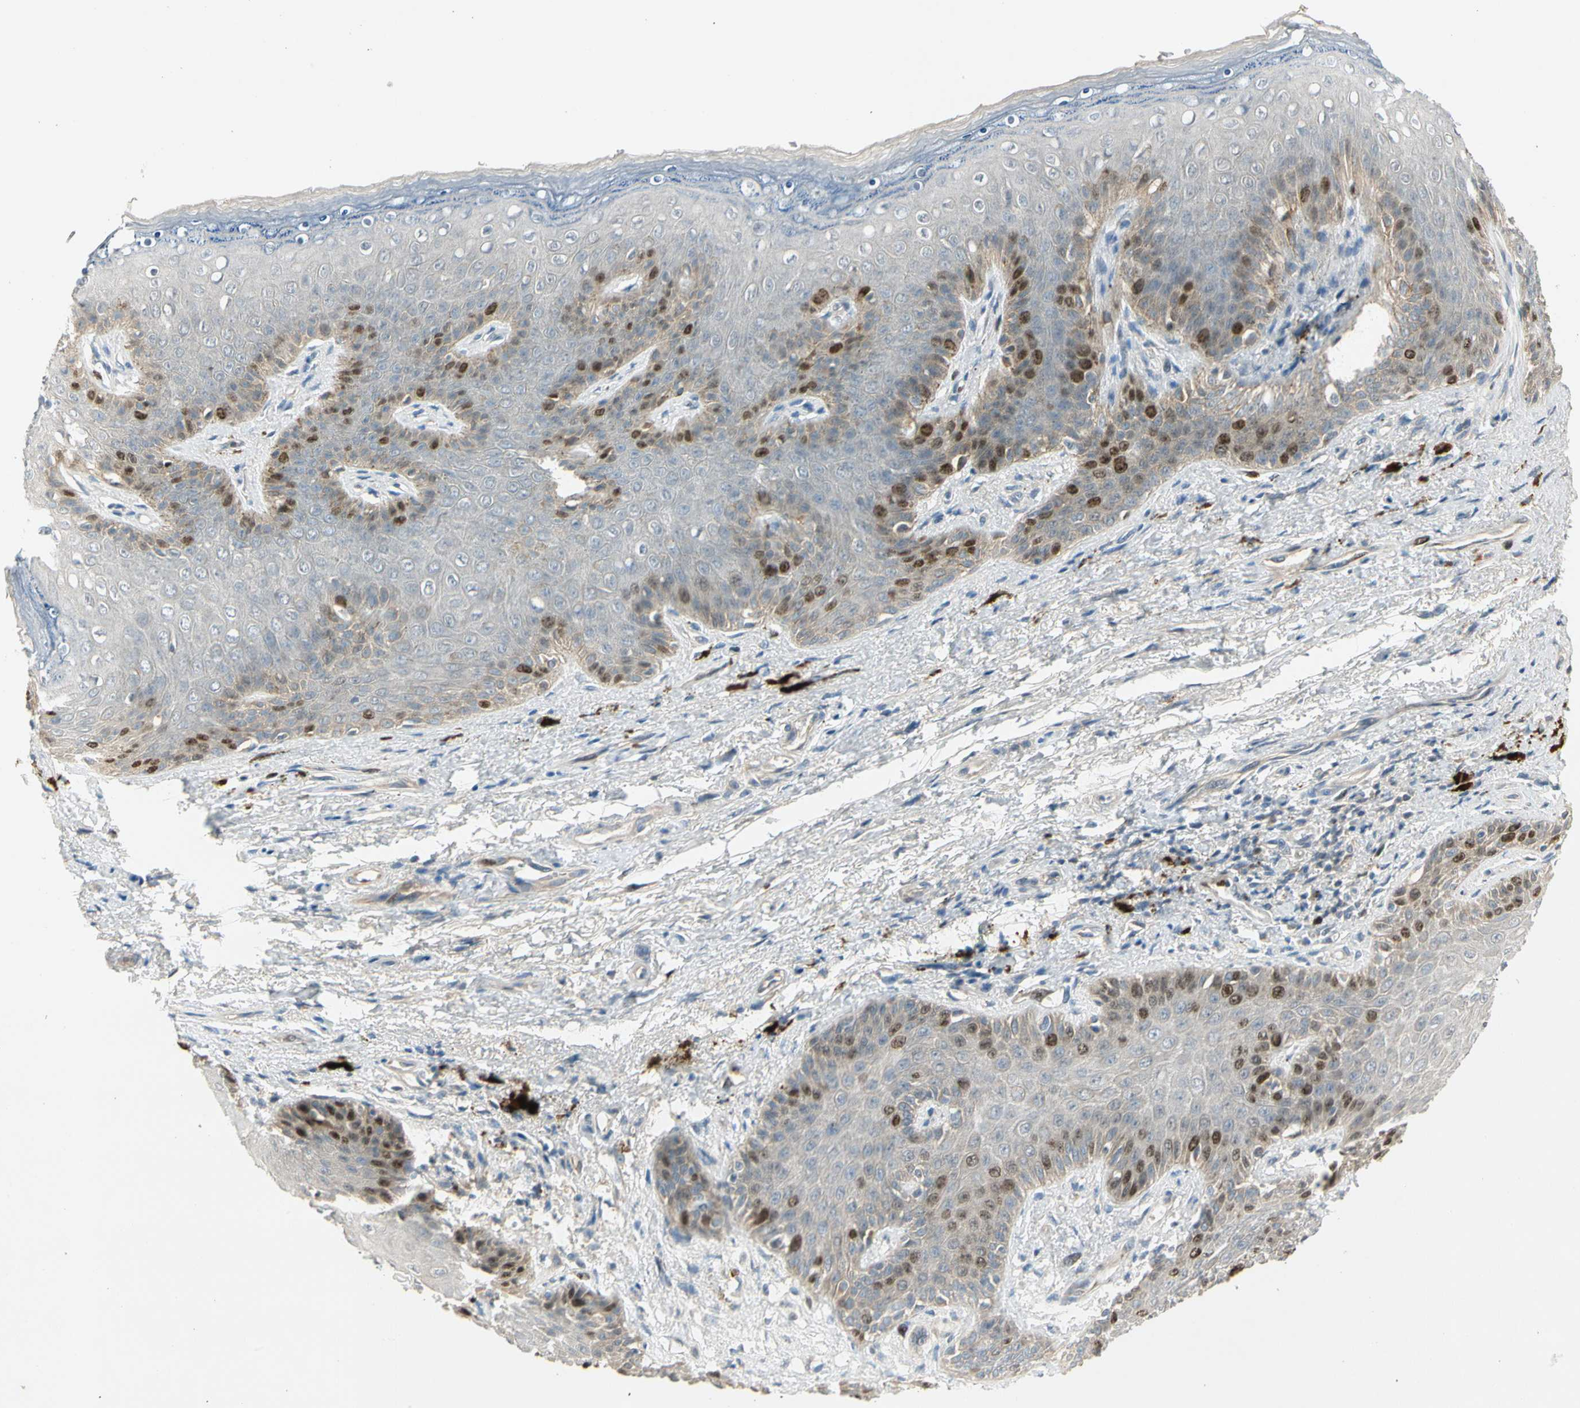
{"staining": {"intensity": "strong", "quantity": "<25%", "location": "nuclear"}, "tissue": "skin", "cell_type": "Epidermal cells", "image_type": "normal", "snomed": [{"axis": "morphology", "description": "Normal tissue, NOS"}, {"axis": "topography", "description": "Anal"}], "caption": "The micrograph exhibits immunohistochemical staining of benign skin. There is strong nuclear positivity is present in about <25% of epidermal cells. Nuclei are stained in blue.", "gene": "PITX1", "patient": {"sex": "female", "age": 46}}